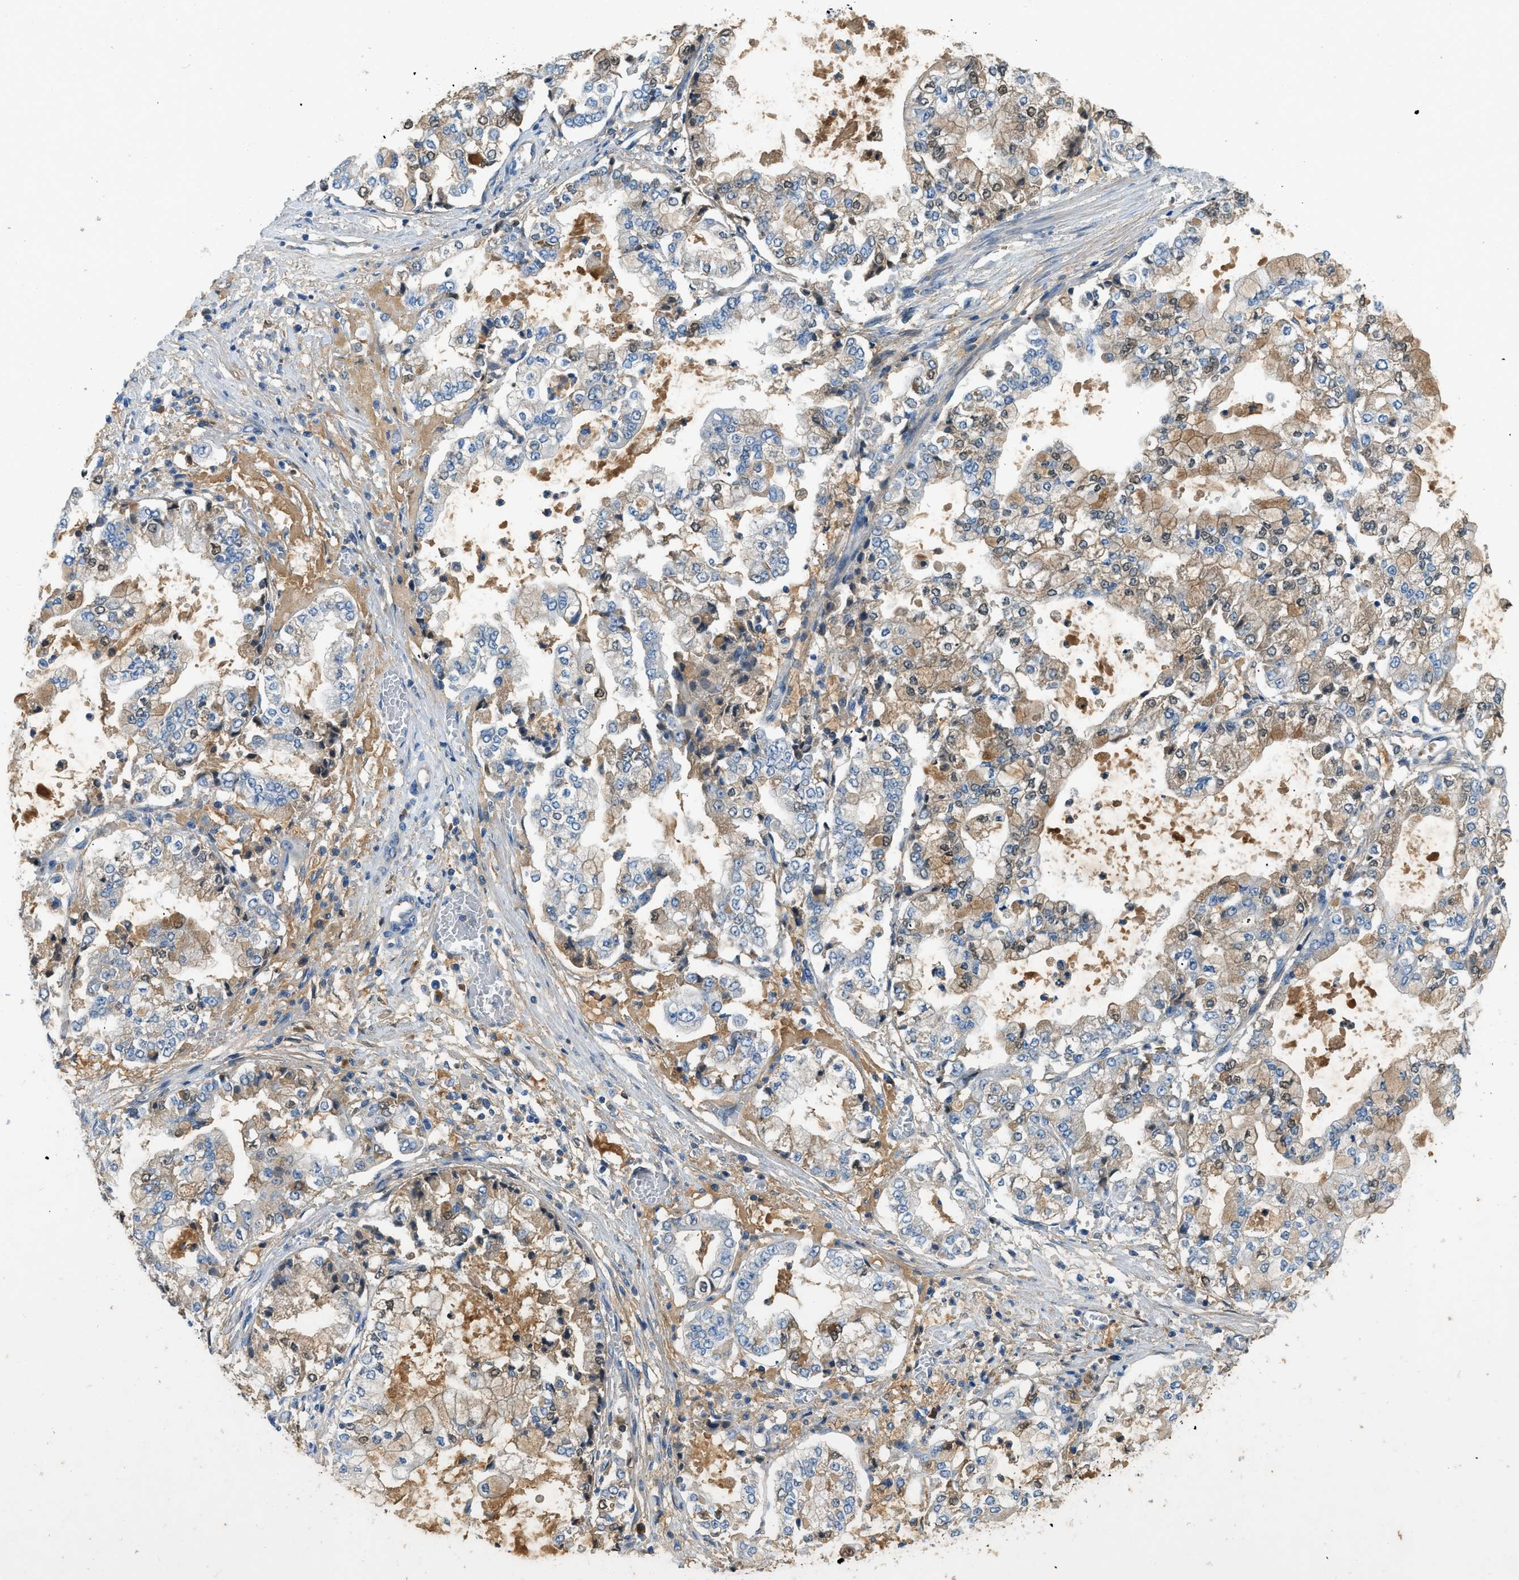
{"staining": {"intensity": "weak", "quantity": "<25%", "location": "cytoplasmic/membranous"}, "tissue": "stomach cancer", "cell_type": "Tumor cells", "image_type": "cancer", "snomed": [{"axis": "morphology", "description": "Adenocarcinoma, NOS"}, {"axis": "topography", "description": "Stomach"}], "caption": "An immunohistochemistry photomicrograph of stomach cancer (adenocarcinoma) is shown. There is no staining in tumor cells of stomach cancer (adenocarcinoma).", "gene": "STC1", "patient": {"sex": "male", "age": 76}}